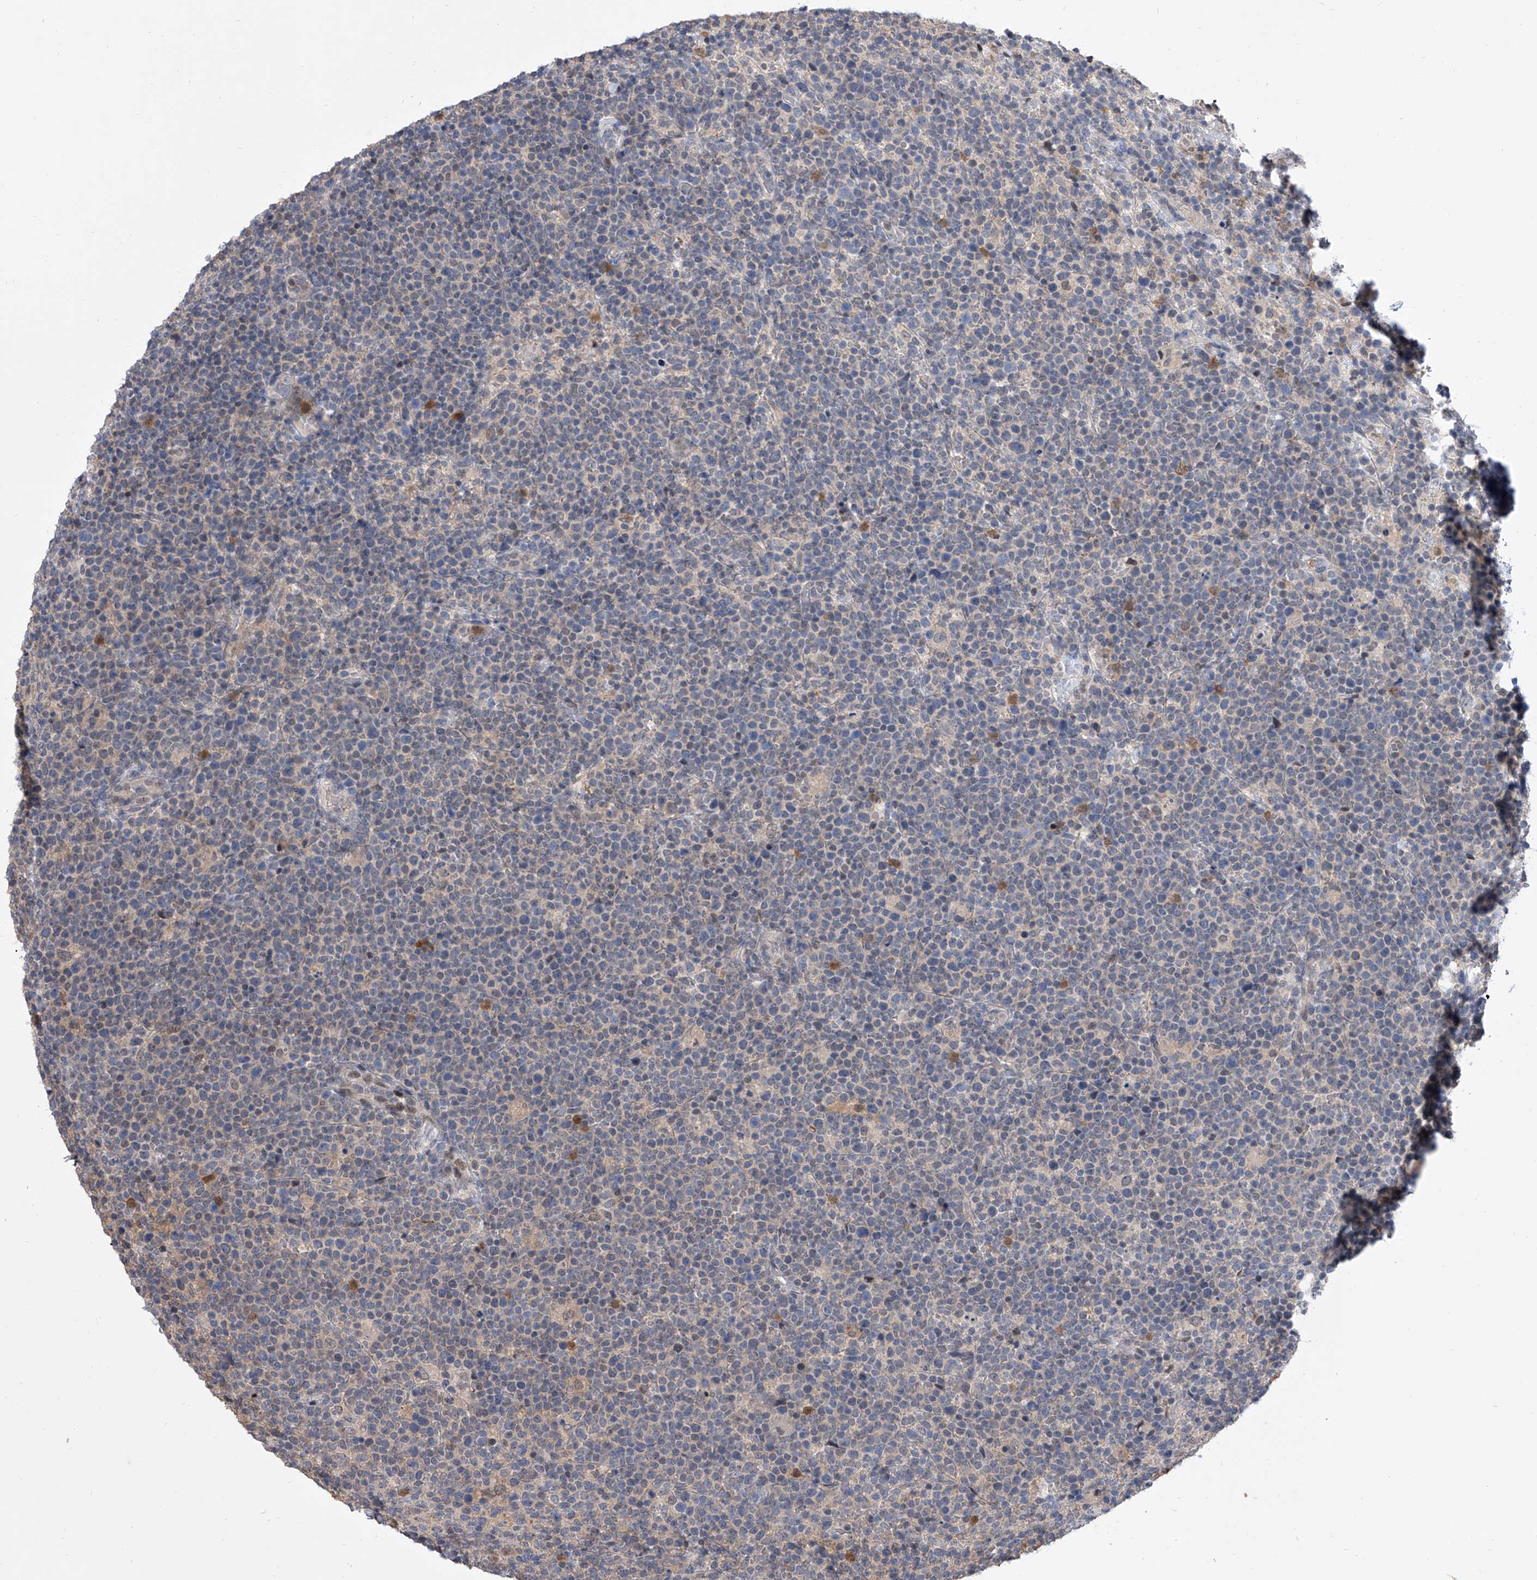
{"staining": {"intensity": "negative", "quantity": "none", "location": "none"}, "tissue": "lymphoma", "cell_type": "Tumor cells", "image_type": "cancer", "snomed": [{"axis": "morphology", "description": "Malignant lymphoma, non-Hodgkin's type, High grade"}, {"axis": "topography", "description": "Lymph node"}], "caption": "This is a image of immunohistochemistry staining of lymphoma, which shows no positivity in tumor cells.", "gene": "BHLHE23", "patient": {"sex": "male", "age": 61}}